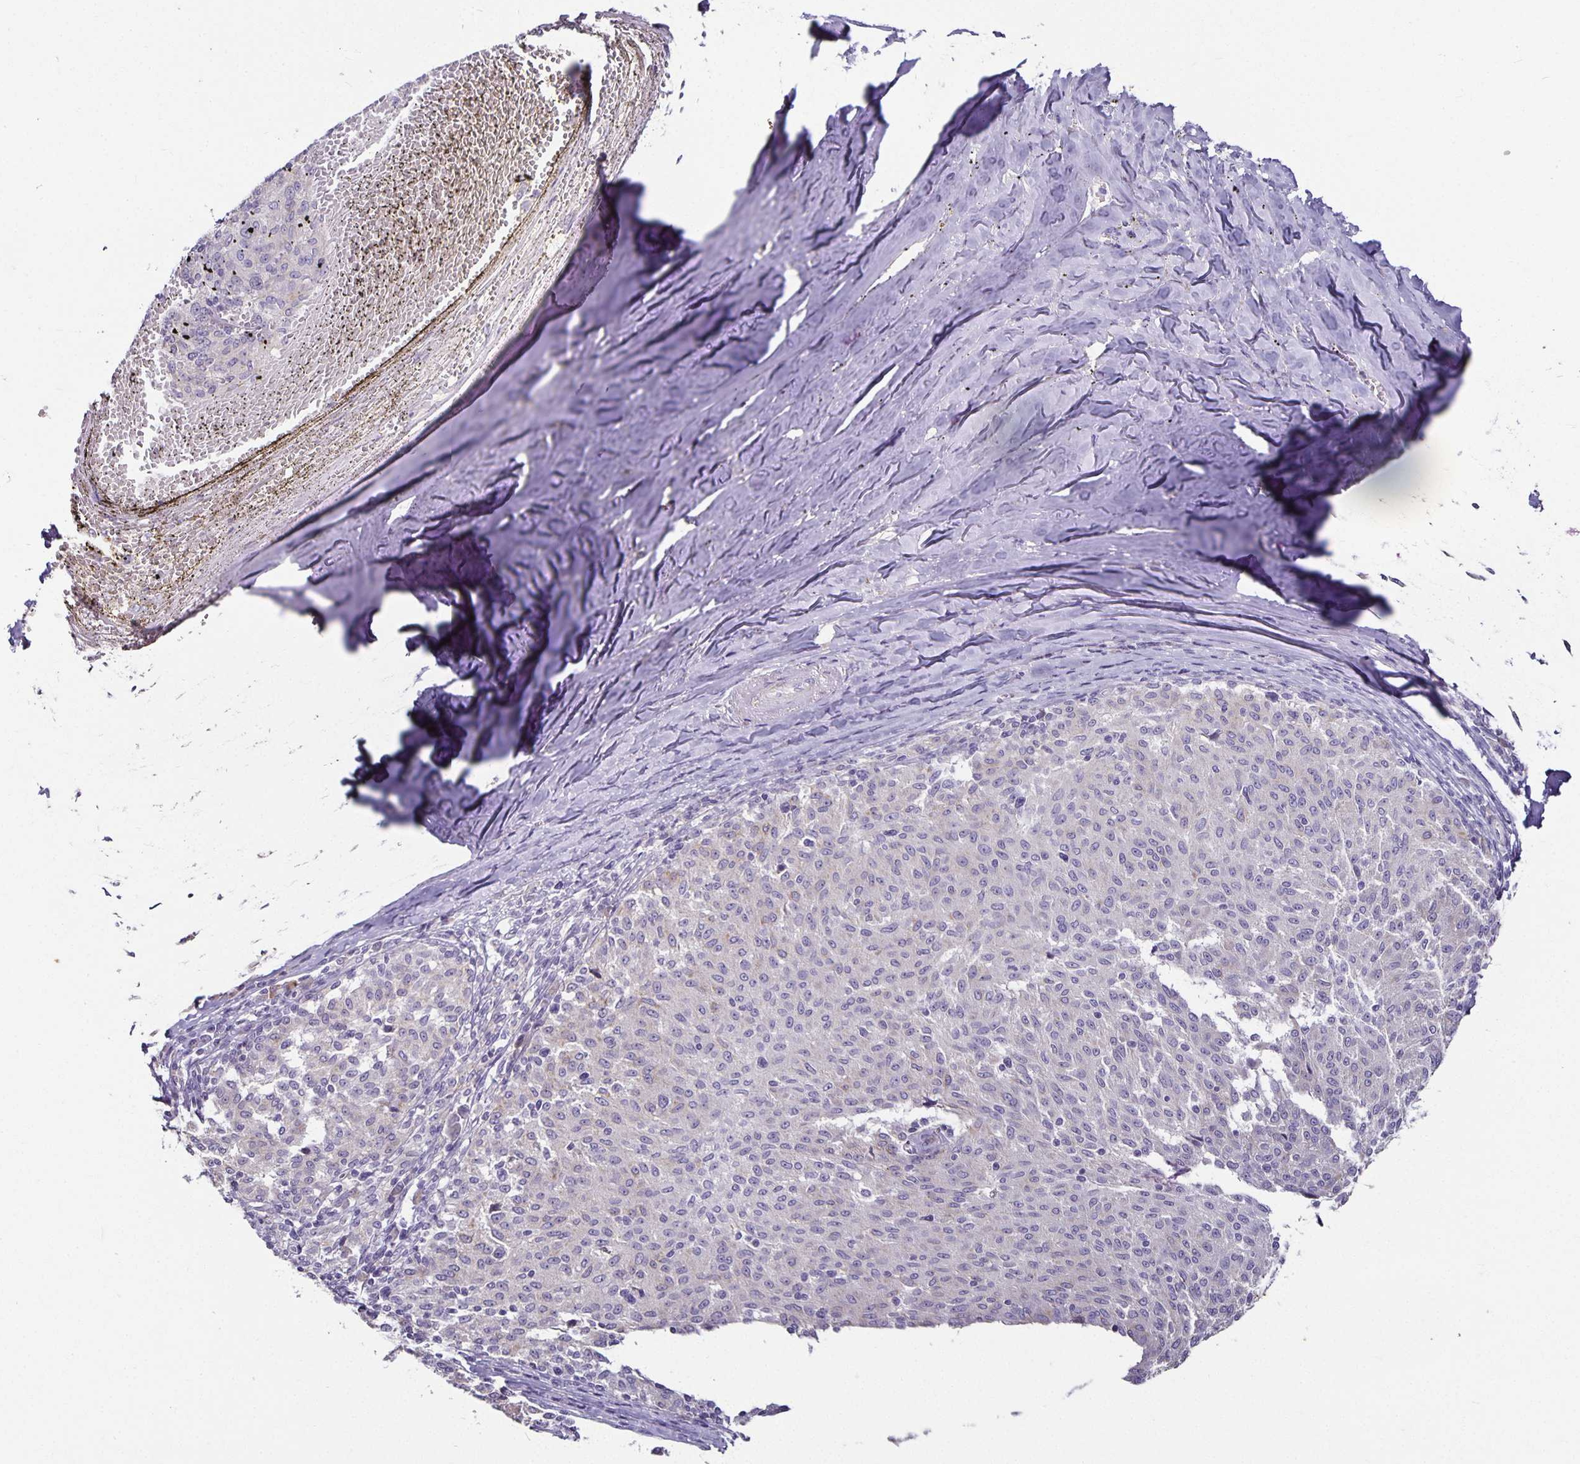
{"staining": {"intensity": "negative", "quantity": "none", "location": "none"}, "tissue": "melanoma", "cell_type": "Tumor cells", "image_type": "cancer", "snomed": [{"axis": "morphology", "description": "Malignant melanoma, NOS"}, {"axis": "topography", "description": "Skin"}], "caption": "Melanoma was stained to show a protein in brown. There is no significant positivity in tumor cells.", "gene": "CA12", "patient": {"sex": "female", "age": 72}}